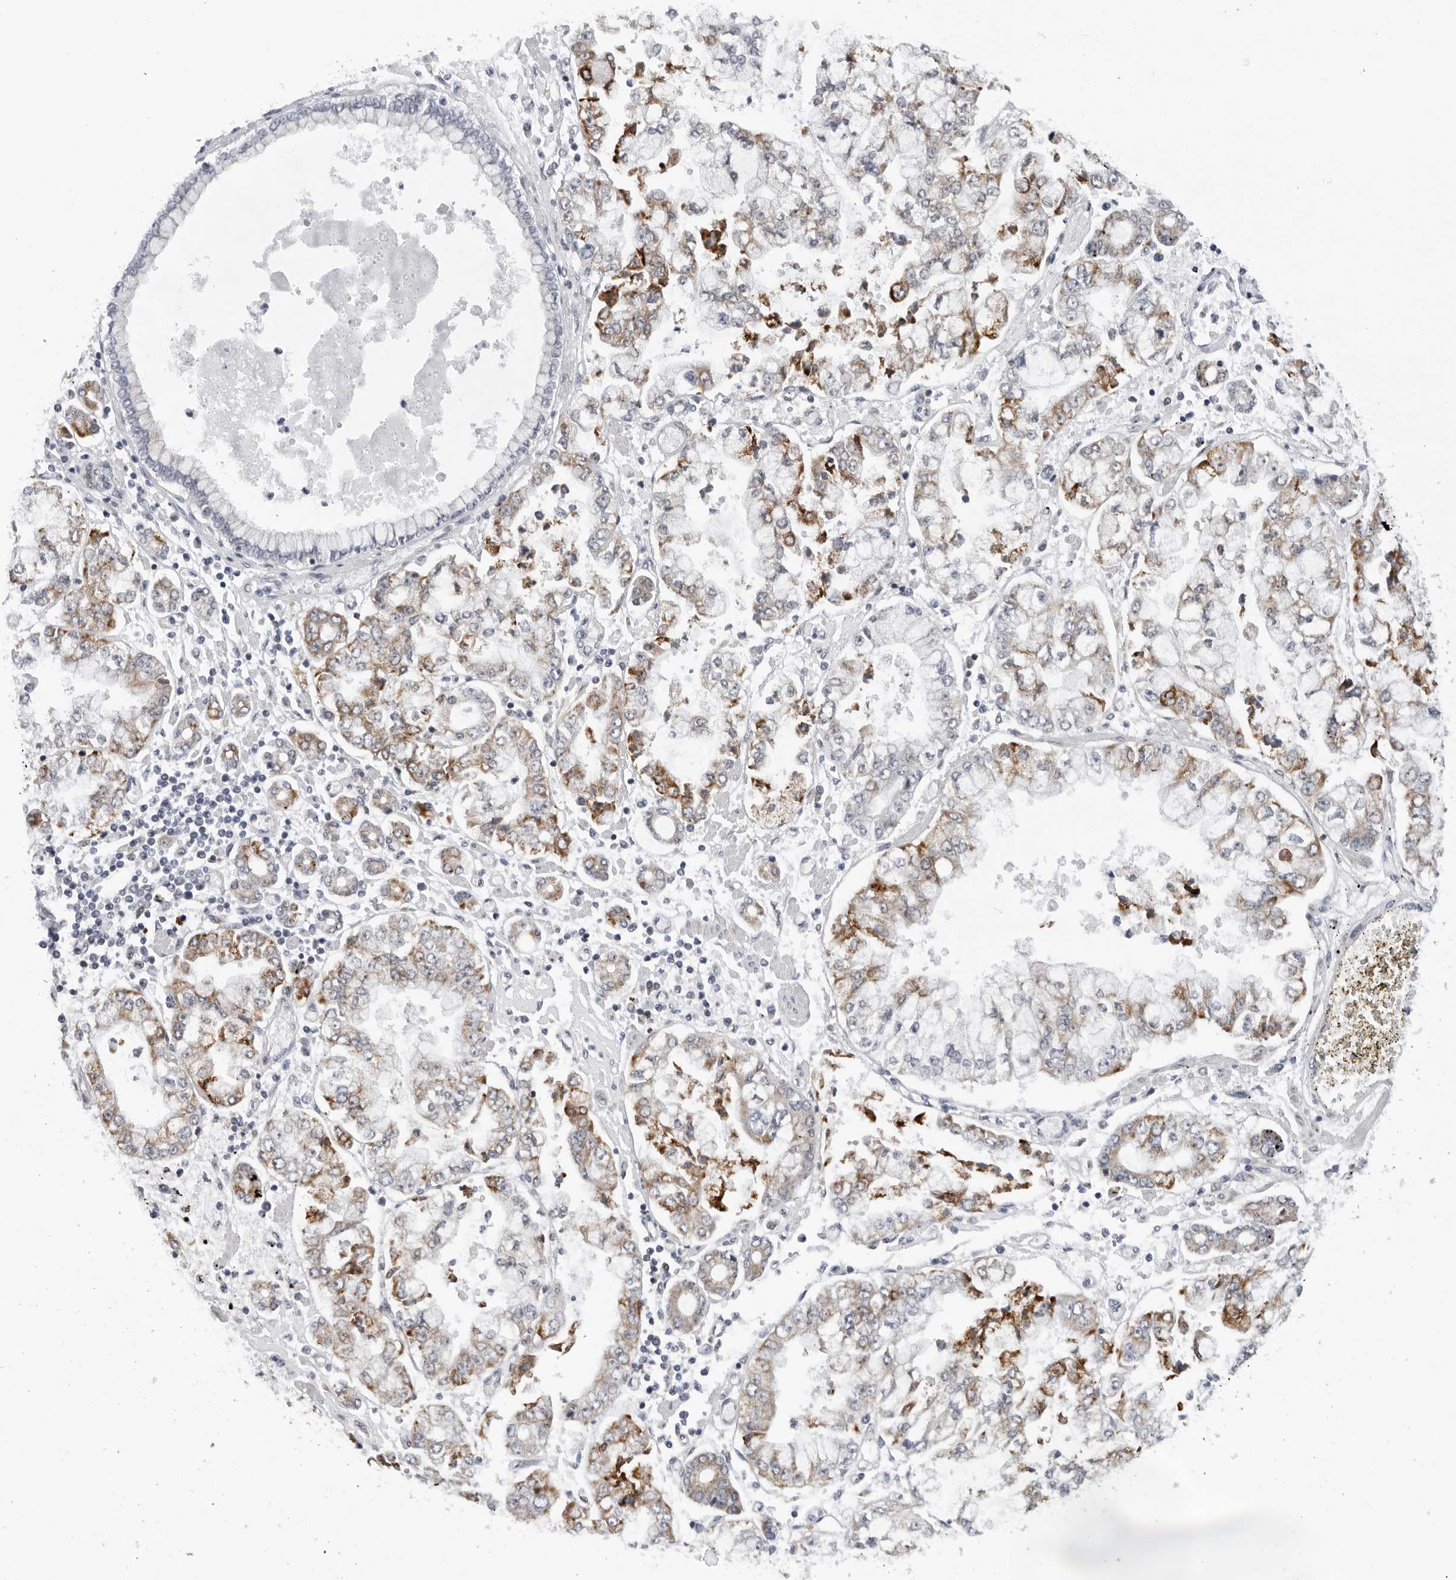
{"staining": {"intensity": "moderate", "quantity": ">75%", "location": "cytoplasmic/membranous"}, "tissue": "stomach cancer", "cell_type": "Tumor cells", "image_type": "cancer", "snomed": [{"axis": "morphology", "description": "Adenocarcinoma, NOS"}, {"axis": "topography", "description": "Stomach"}], "caption": "Stomach cancer stained for a protein (brown) shows moderate cytoplasmic/membranous positive staining in about >75% of tumor cells.", "gene": "CPT2", "patient": {"sex": "male", "age": 76}}